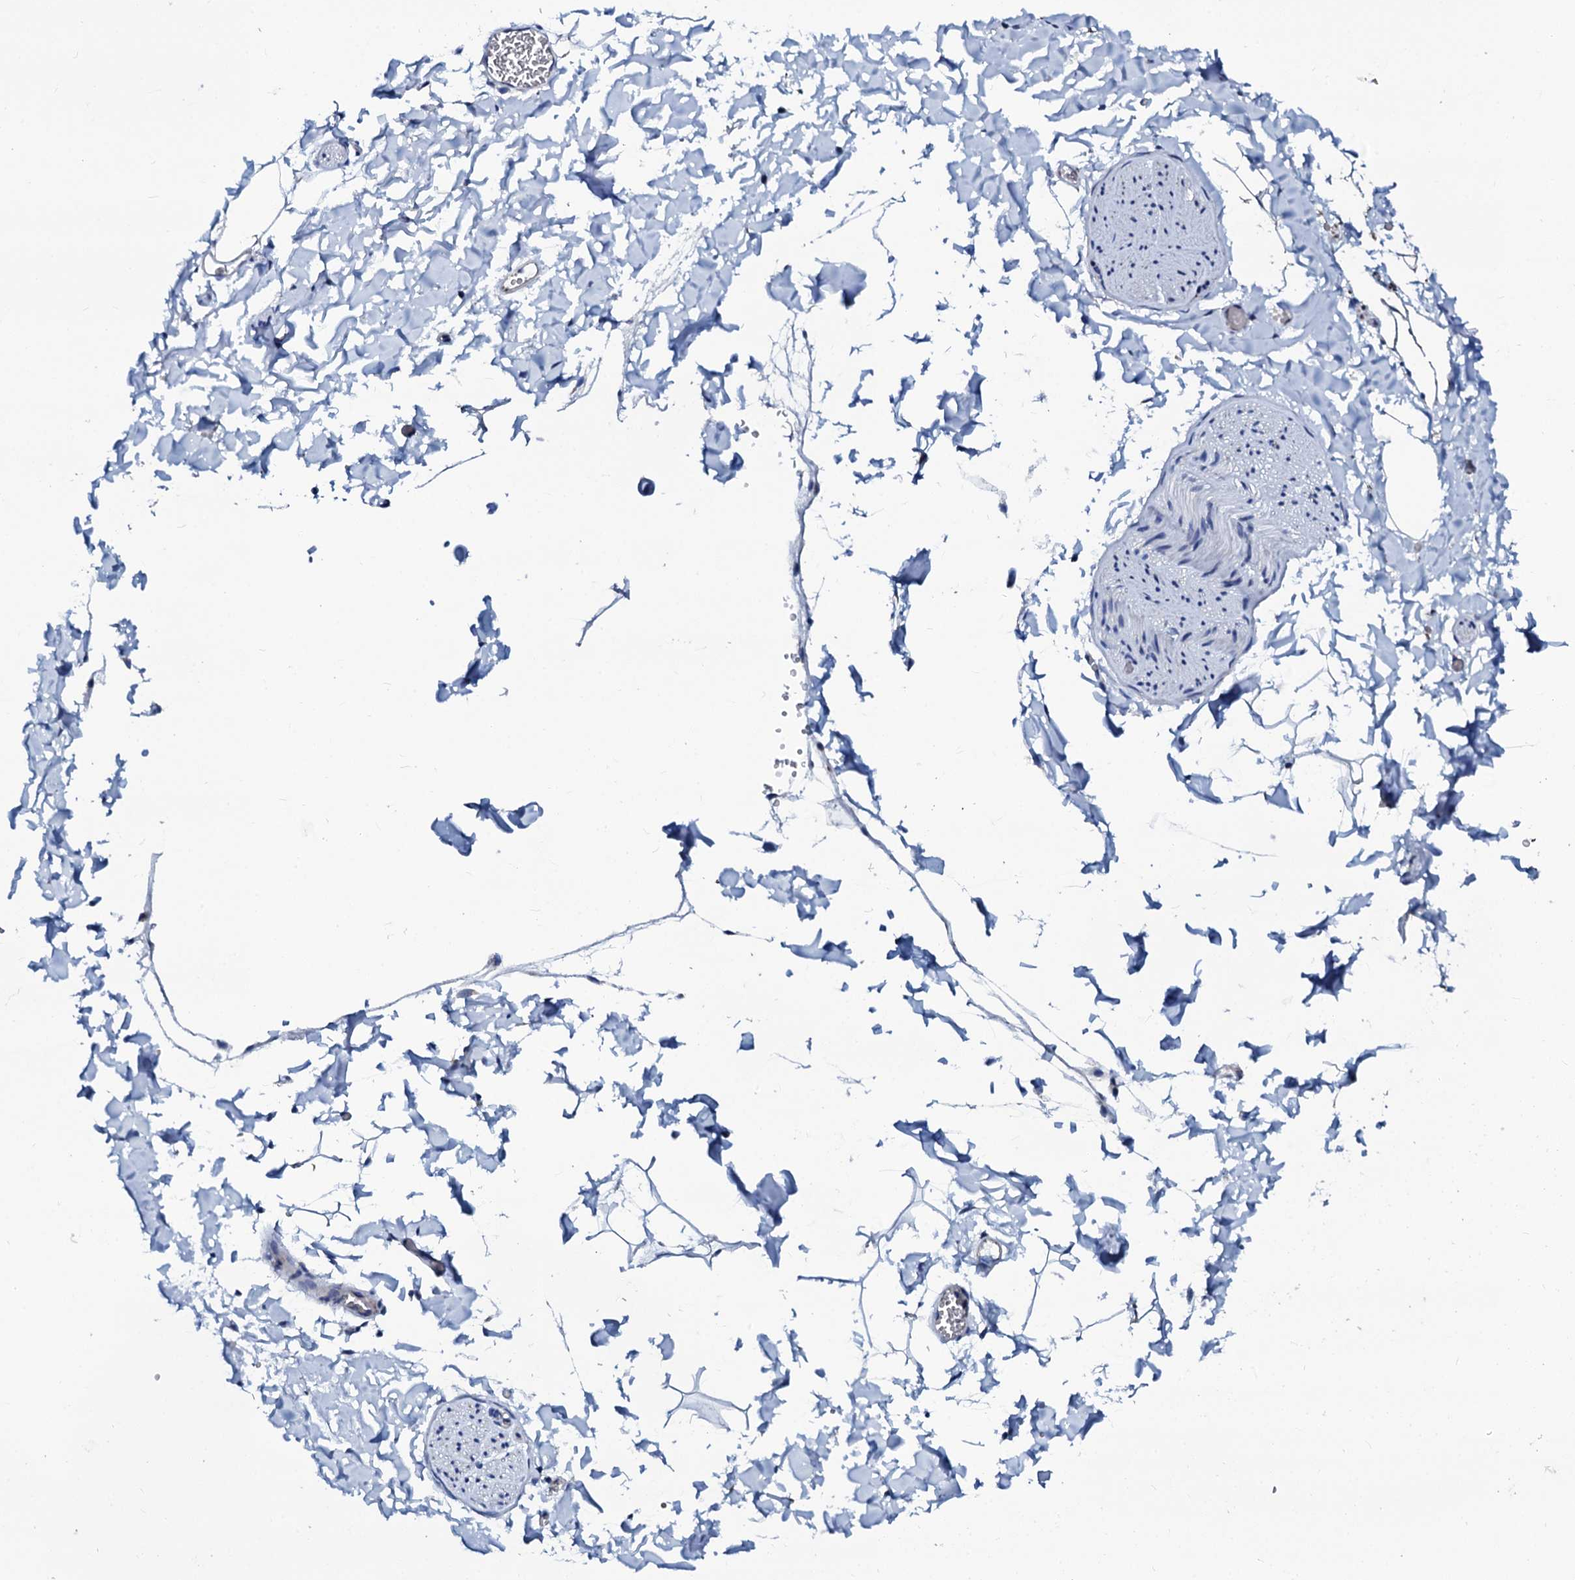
{"staining": {"intensity": "negative", "quantity": "none", "location": "none"}, "tissue": "adipose tissue", "cell_type": "Adipocytes", "image_type": "normal", "snomed": [{"axis": "morphology", "description": "Normal tissue, NOS"}, {"axis": "topography", "description": "Gallbladder"}, {"axis": "topography", "description": "Peripheral nerve tissue"}], "caption": "An IHC image of benign adipose tissue is shown. There is no staining in adipocytes of adipose tissue. (DAB (3,3'-diaminobenzidine) IHC, high magnification).", "gene": "SLC37A4", "patient": {"sex": "male", "age": 38}}